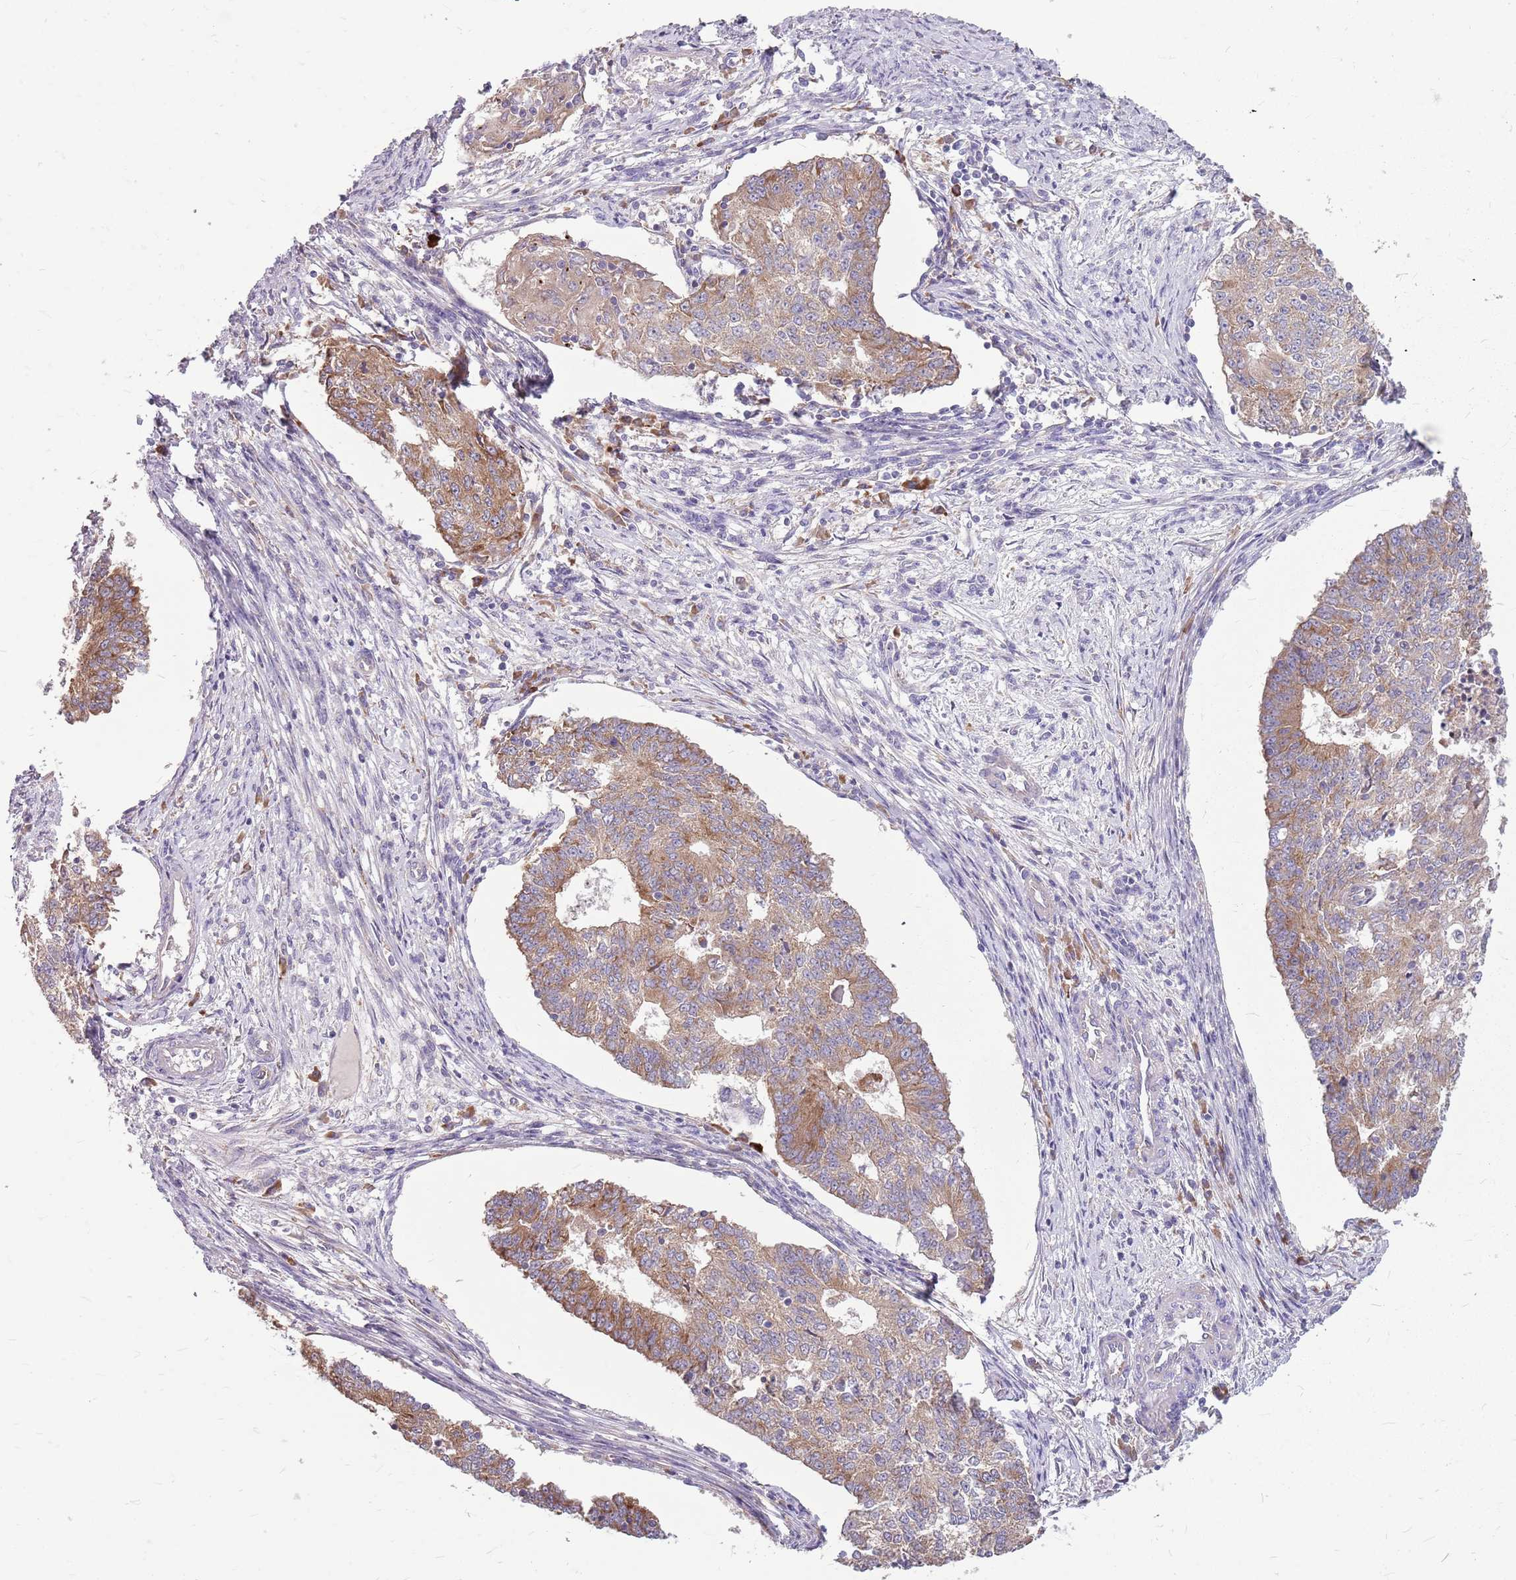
{"staining": {"intensity": "moderate", "quantity": "25%-75%", "location": "cytoplasmic/membranous"}, "tissue": "endometrial cancer", "cell_type": "Tumor cells", "image_type": "cancer", "snomed": [{"axis": "morphology", "description": "Adenocarcinoma, NOS"}, {"axis": "topography", "description": "Endometrium"}], "caption": "Moderate cytoplasmic/membranous expression is identified in about 25%-75% of tumor cells in endometrial adenocarcinoma.", "gene": "PPP1R27", "patient": {"sex": "female", "age": 56}}